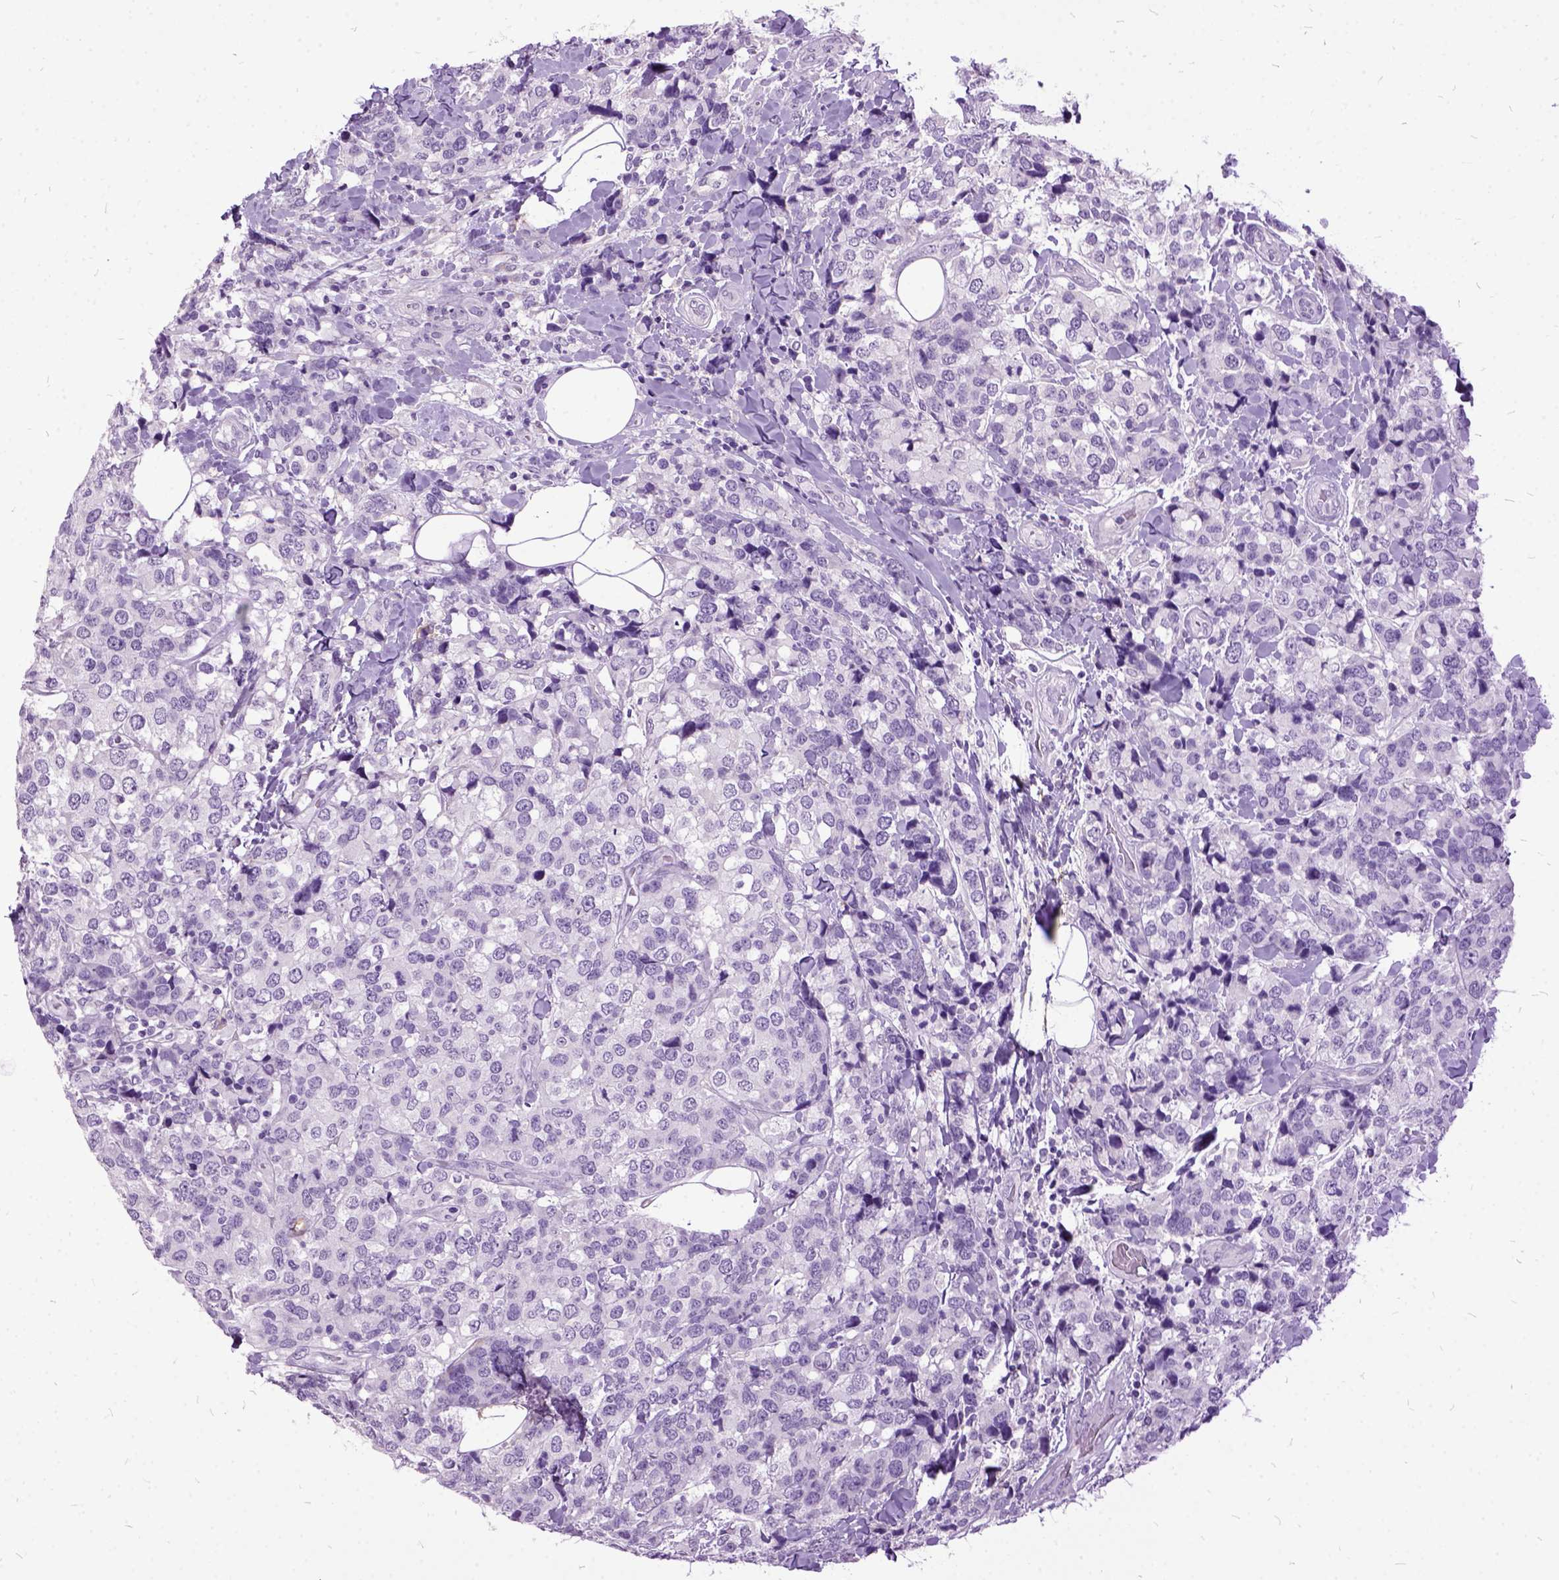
{"staining": {"intensity": "negative", "quantity": "none", "location": "none"}, "tissue": "breast cancer", "cell_type": "Tumor cells", "image_type": "cancer", "snomed": [{"axis": "morphology", "description": "Lobular carcinoma"}, {"axis": "topography", "description": "Breast"}], "caption": "Human lobular carcinoma (breast) stained for a protein using IHC demonstrates no expression in tumor cells.", "gene": "MME", "patient": {"sex": "female", "age": 59}}